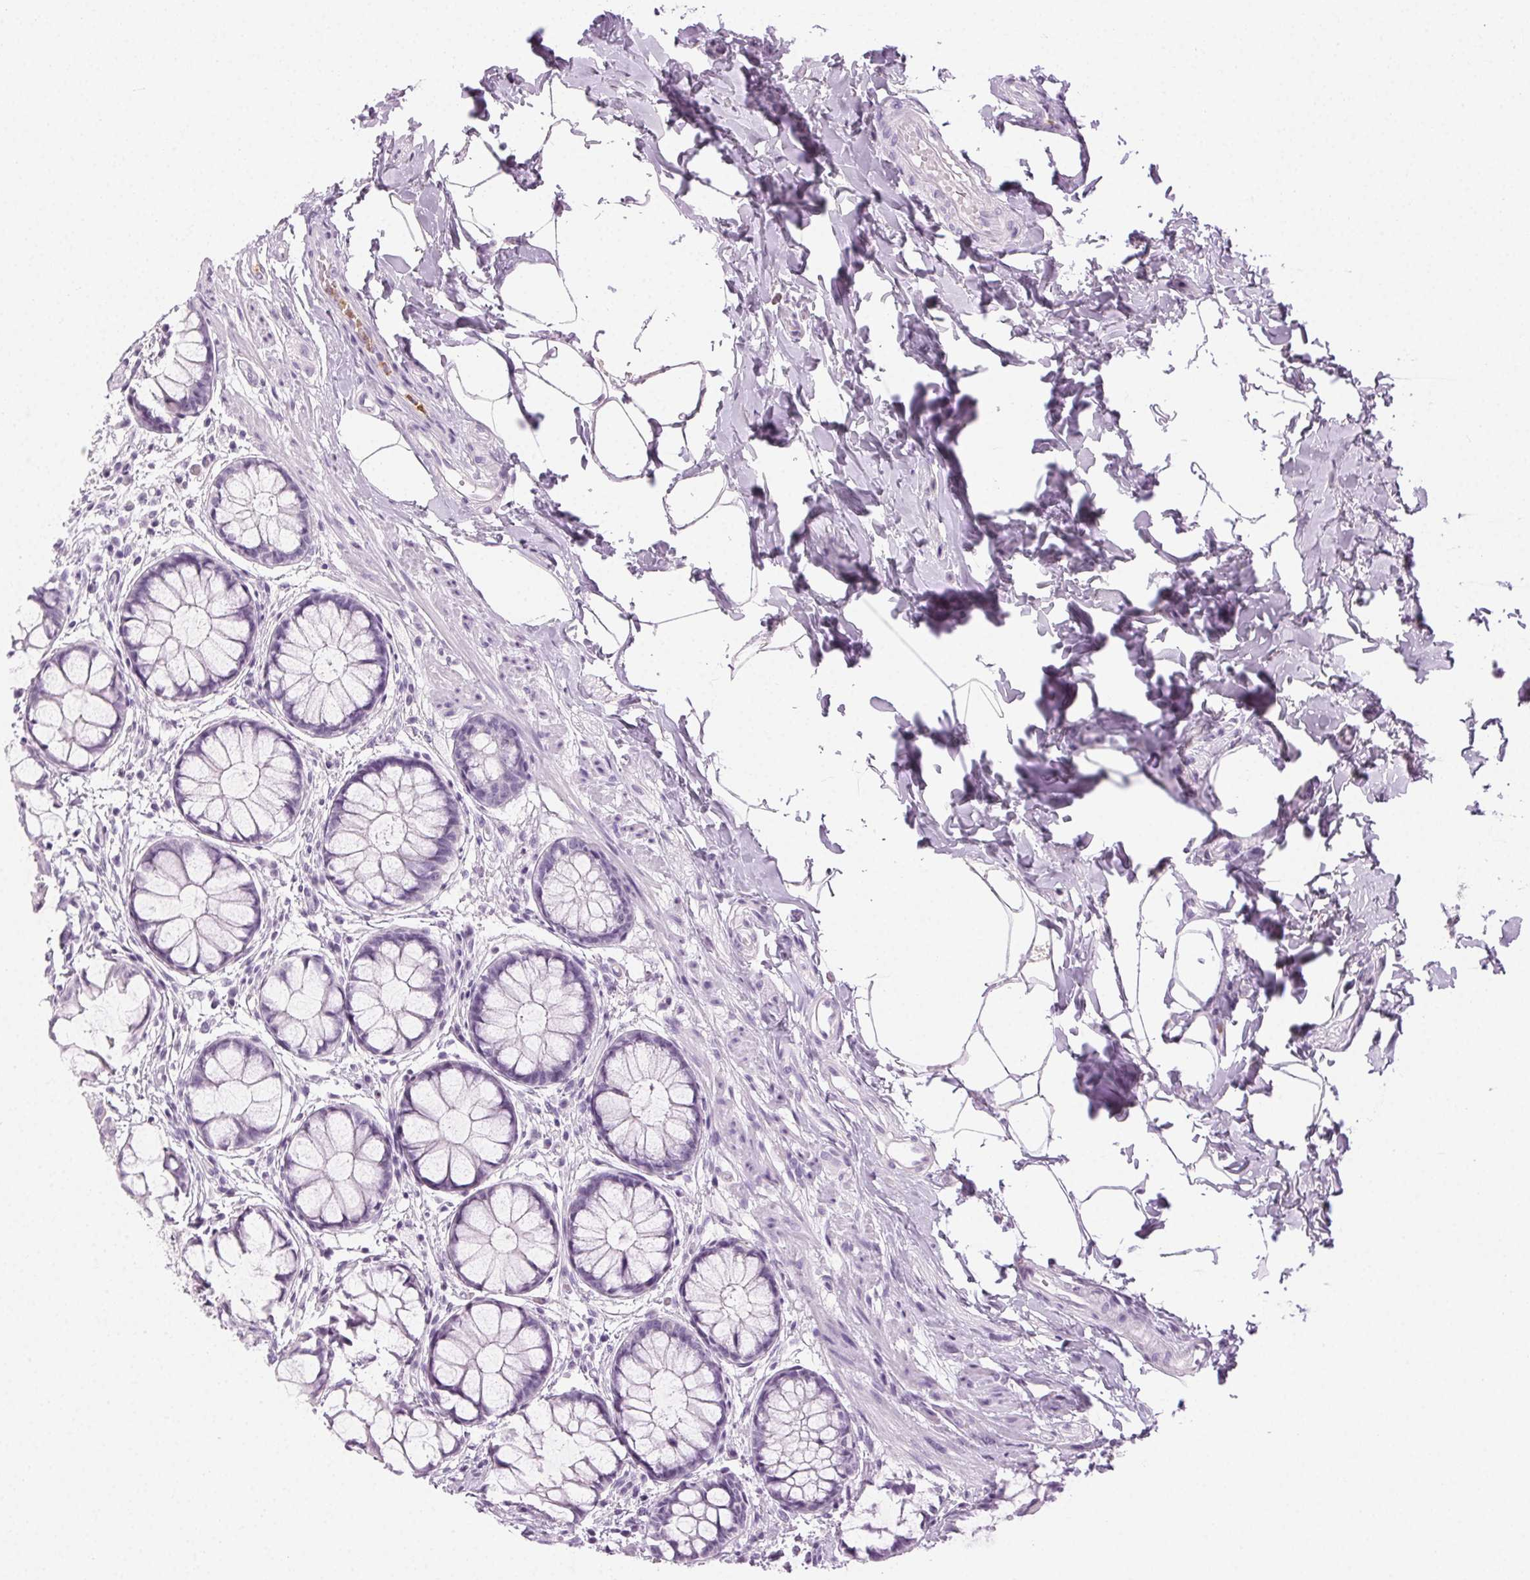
{"staining": {"intensity": "negative", "quantity": "none", "location": "none"}, "tissue": "rectum", "cell_type": "Glandular cells", "image_type": "normal", "snomed": [{"axis": "morphology", "description": "Normal tissue, NOS"}, {"axis": "topography", "description": "Rectum"}], "caption": "This is an immunohistochemistry (IHC) micrograph of unremarkable human rectum. There is no staining in glandular cells.", "gene": "MPO", "patient": {"sex": "female", "age": 62}}